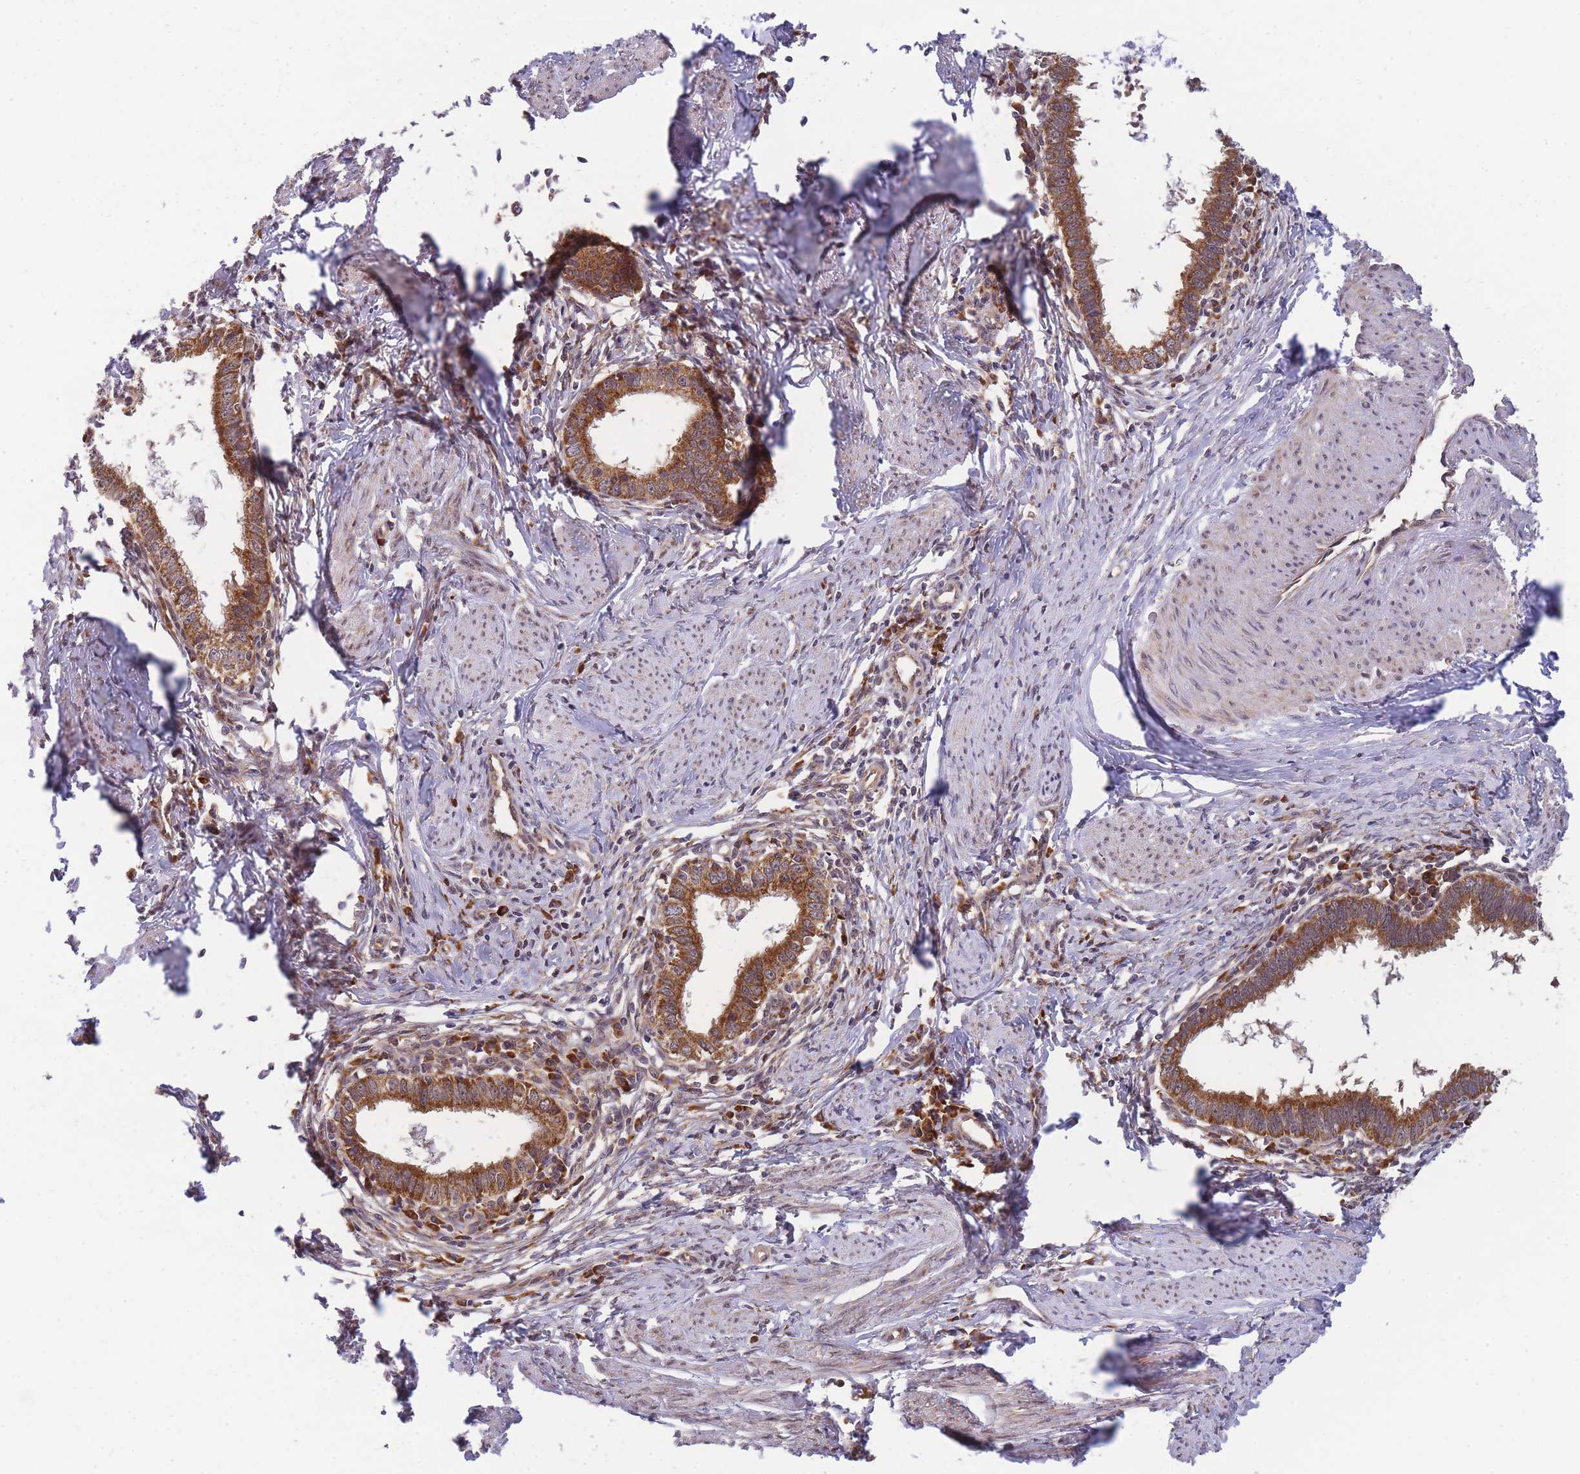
{"staining": {"intensity": "strong", "quantity": ">75%", "location": "cytoplasmic/membranous"}, "tissue": "cervical cancer", "cell_type": "Tumor cells", "image_type": "cancer", "snomed": [{"axis": "morphology", "description": "Adenocarcinoma, NOS"}, {"axis": "topography", "description": "Cervix"}], "caption": "Brown immunohistochemical staining in human cervical cancer (adenocarcinoma) reveals strong cytoplasmic/membranous staining in about >75% of tumor cells. (Stains: DAB in brown, nuclei in blue, Microscopy: brightfield microscopy at high magnification).", "gene": "MRPL23", "patient": {"sex": "female", "age": 36}}